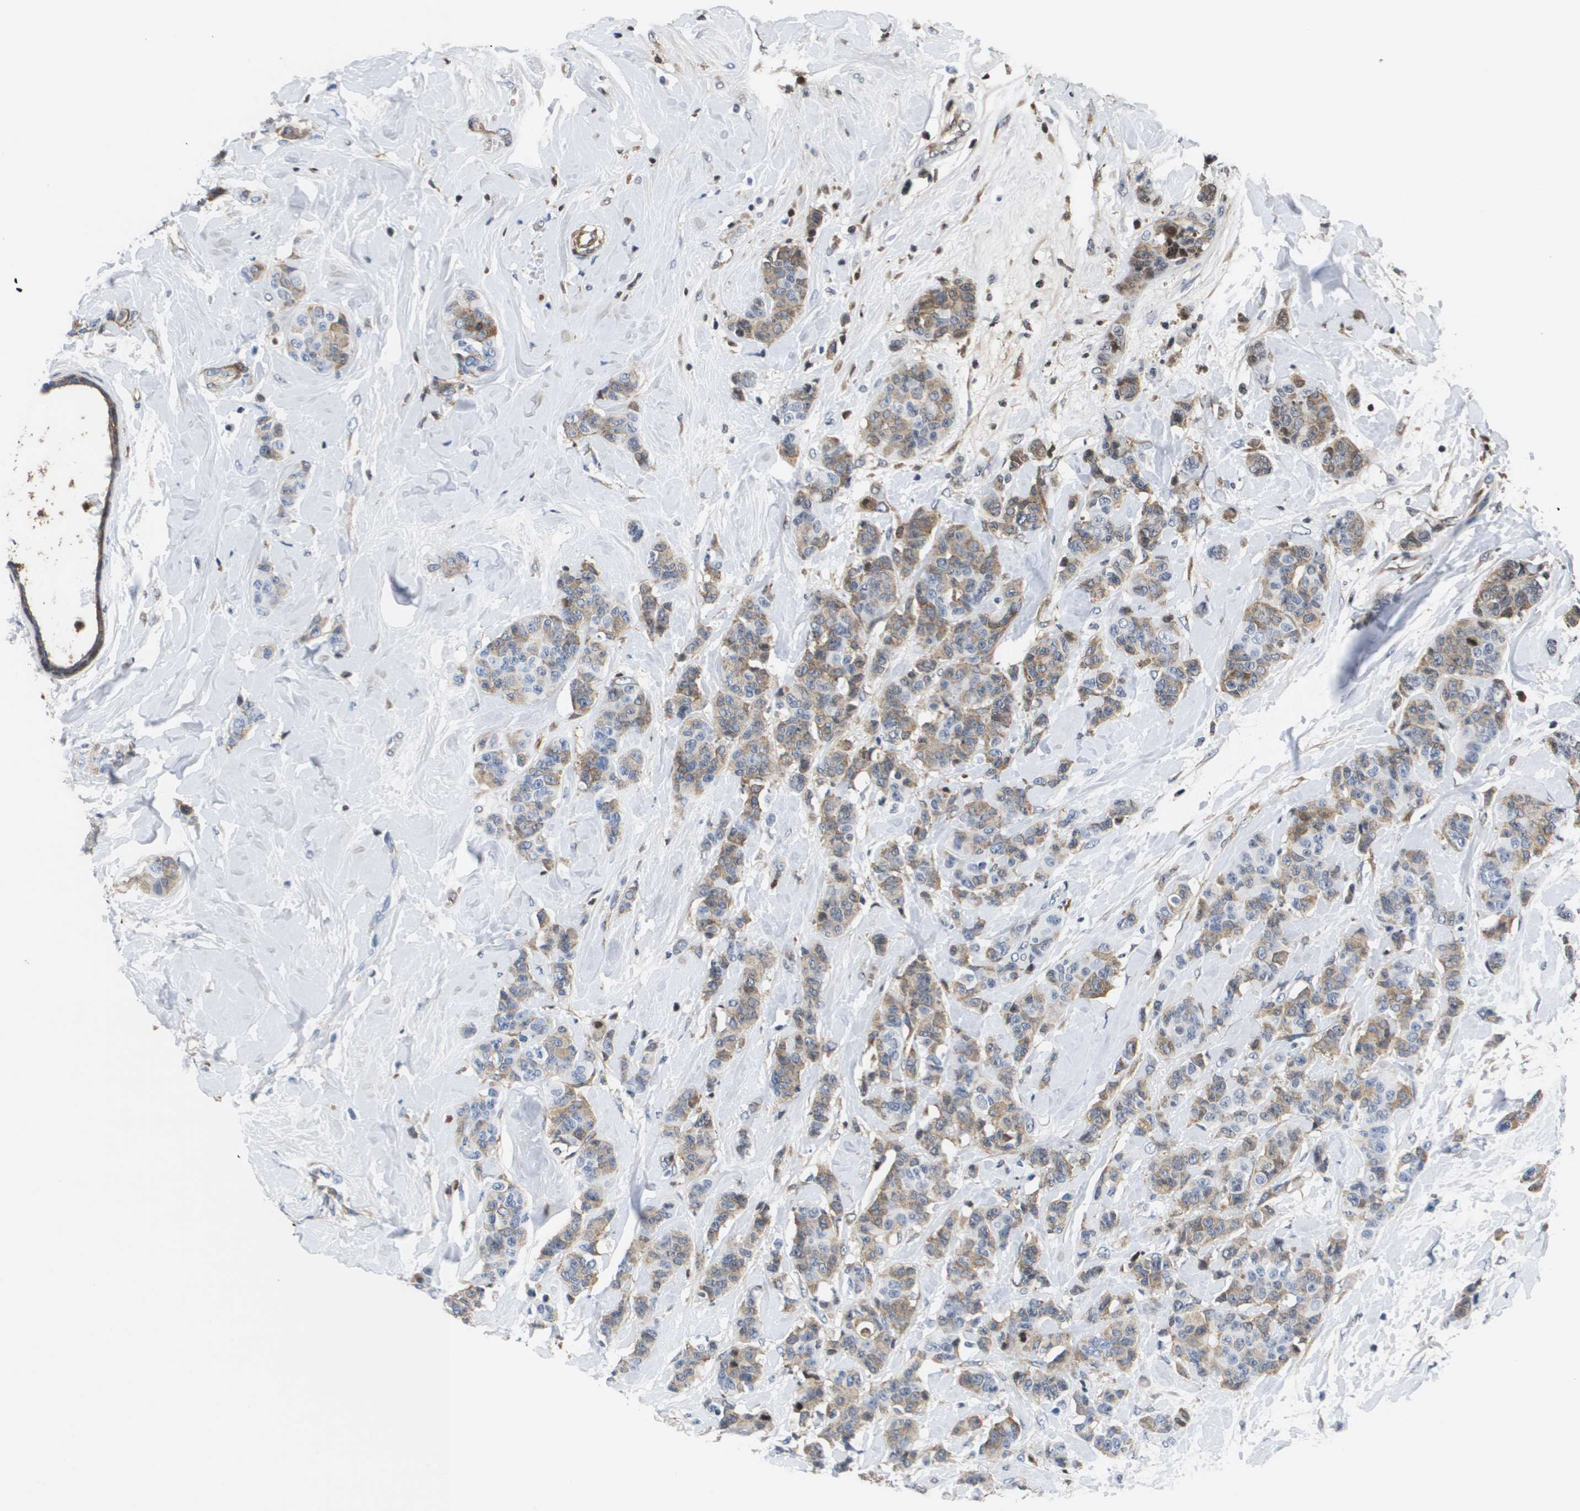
{"staining": {"intensity": "weak", "quantity": ">75%", "location": "cytoplasmic/membranous"}, "tissue": "breast cancer", "cell_type": "Tumor cells", "image_type": "cancer", "snomed": [{"axis": "morphology", "description": "Normal tissue, NOS"}, {"axis": "morphology", "description": "Duct carcinoma"}, {"axis": "topography", "description": "Breast"}], "caption": "IHC (DAB (3,3'-diaminobenzidine)) staining of human breast cancer (invasive ductal carcinoma) exhibits weak cytoplasmic/membranous protein staining in approximately >75% of tumor cells.", "gene": "SERPINC1", "patient": {"sex": "female", "age": 40}}